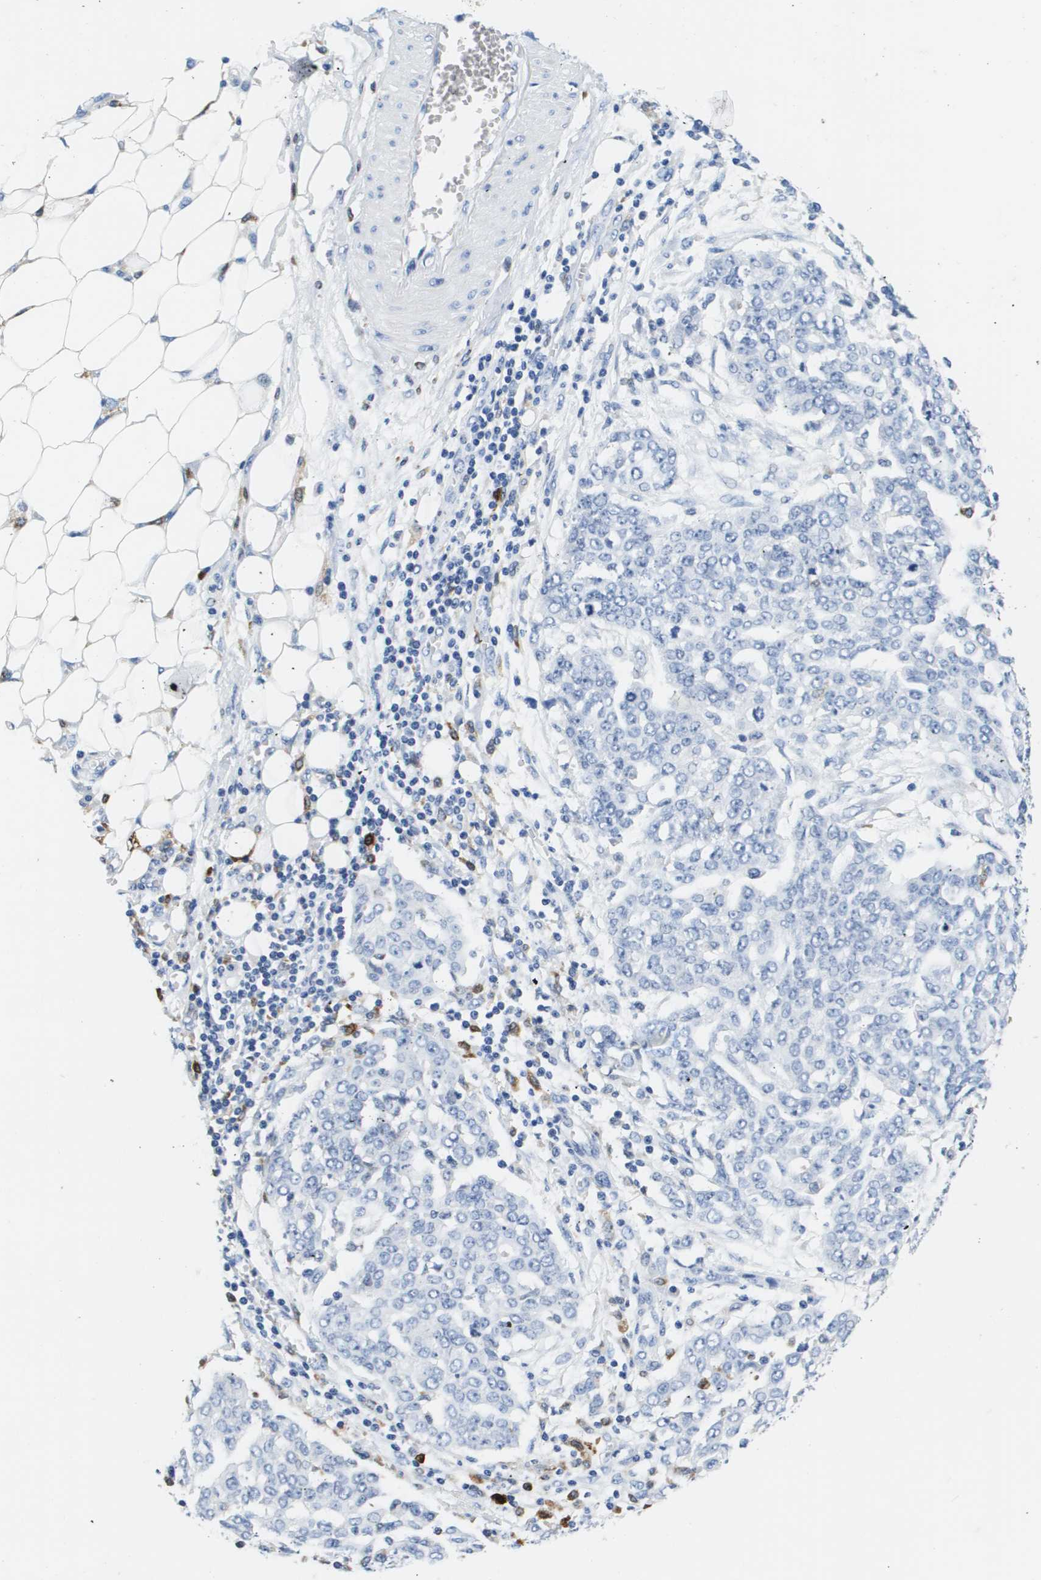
{"staining": {"intensity": "negative", "quantity": "none", "location": "none"}, "tissue": "ovarian cancer", "cell_type": "Tumor cells", "image_type": "cancer", "snomed": [{"axis": "morphology", "description": "Cystadenocarcinoma, serous, NOS"}, {"axis": "topography", "description": "Soft tissue"}, {"axis": "topography", "description": "Ovary"}], "caption": "A high-resolution histopathology image shows immunohistochemistry (IHC) staining of ovarian cancer (serous cystadenocarcinoma), which exhibits no significant positivity in tumor cells. Brightfield microscopy of immunohistochemistry stained with DAB (3,3'-diaminobenzidine) (brown) and hematoxylin (blue), captured at high magnification.", "gene": "HMOX1", "patient": {"sex": "female", "age": 57}}